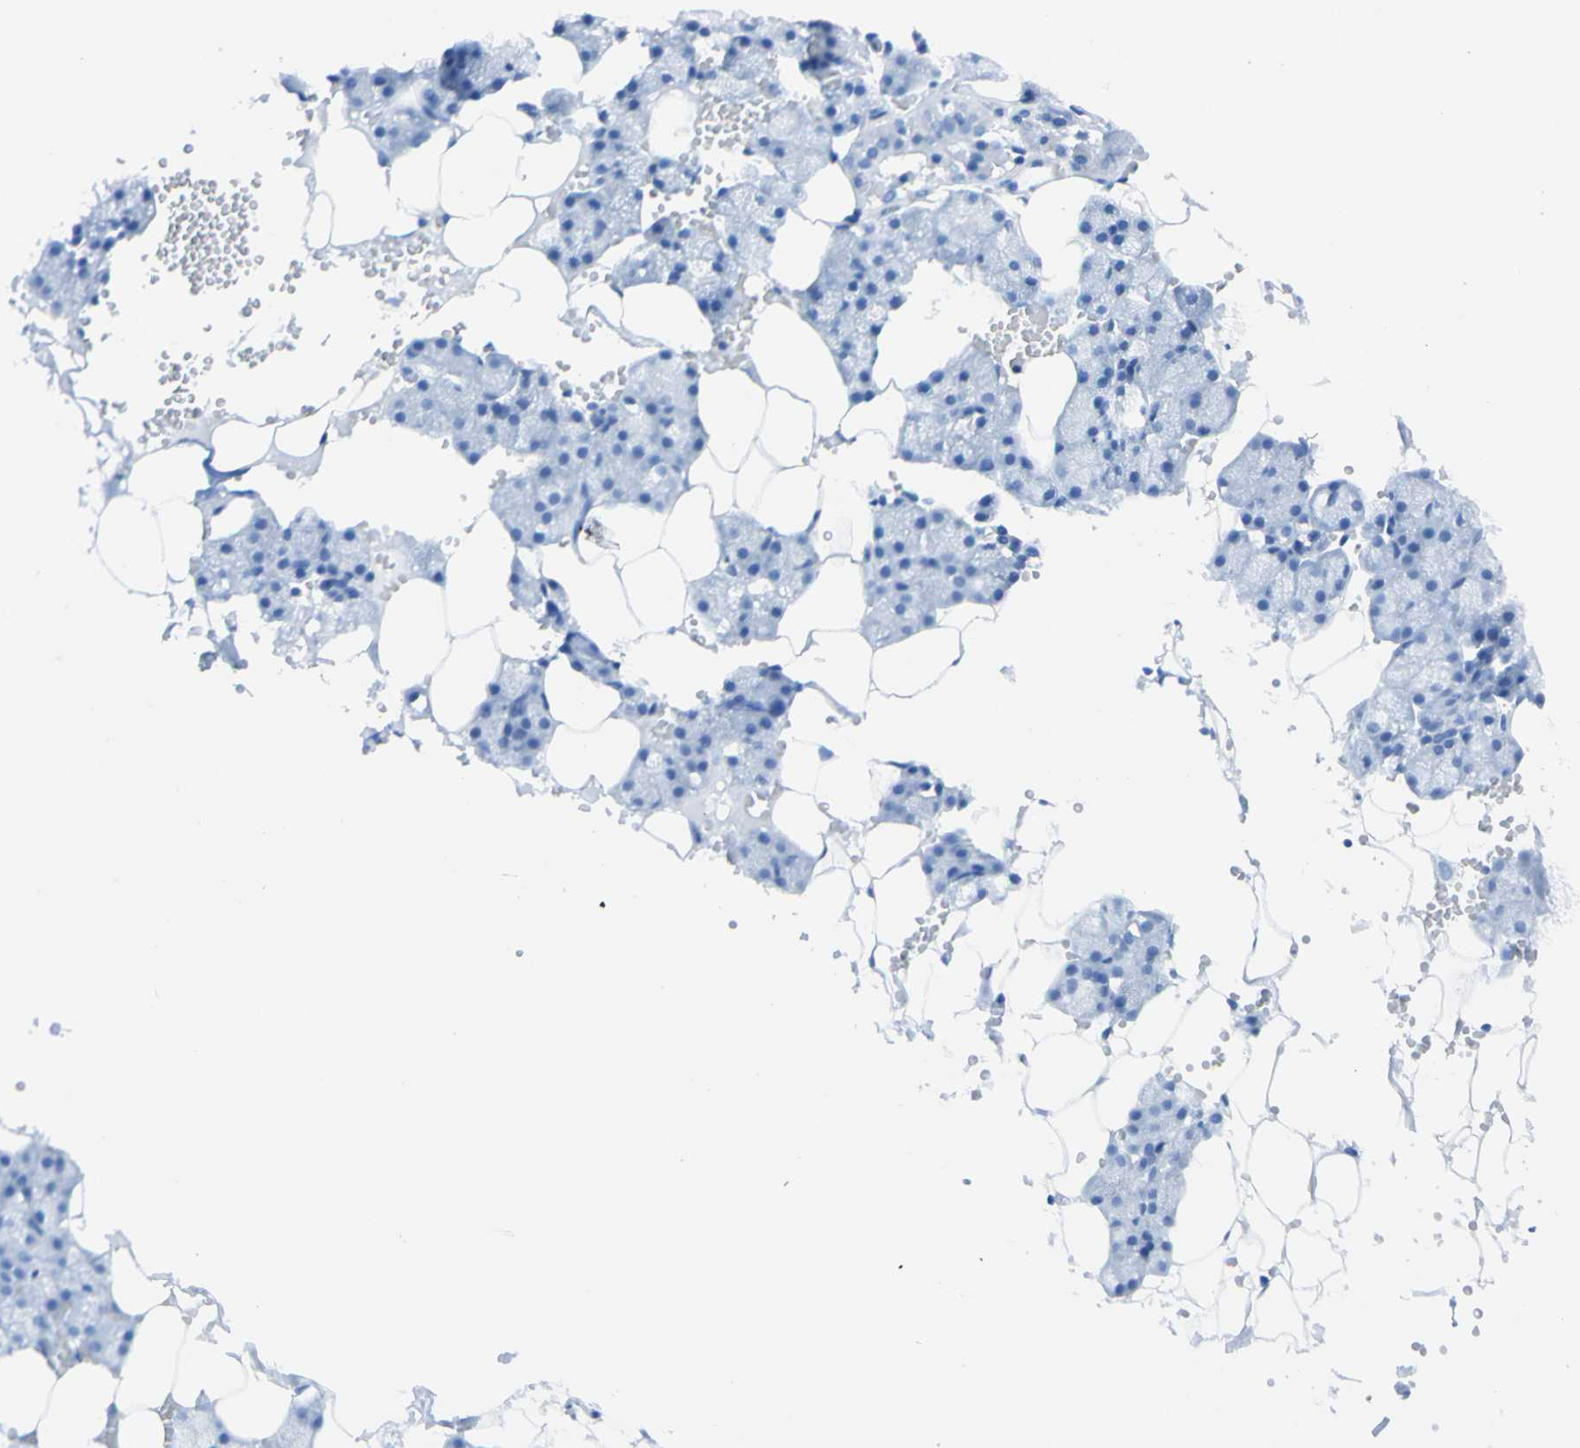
{"staining": {"intensity": "negative", "quantity": "none", "location": "none"}, "tissue": "salivary gland", "cell_type": "Glandular cells", "image_type": "normal", "snomed": [{"axis": "morphology", "description": "Normal tissue, NOS"}, {"axis": "topography", "description": "Salivary gland"}], "caption": "DAB immunohistochemical staining of normal human salivary gland exhibits no significant staining in glandular cells. Brightfield microscopy of immunohistochemistry (IHC) stained with DAB (3,3'-diaminobenzidine) (brown) and hematoxylin (blue), captured at high magnification.", "gene": "FOLH1", "patient": {"sex": "male", "age": 62}}